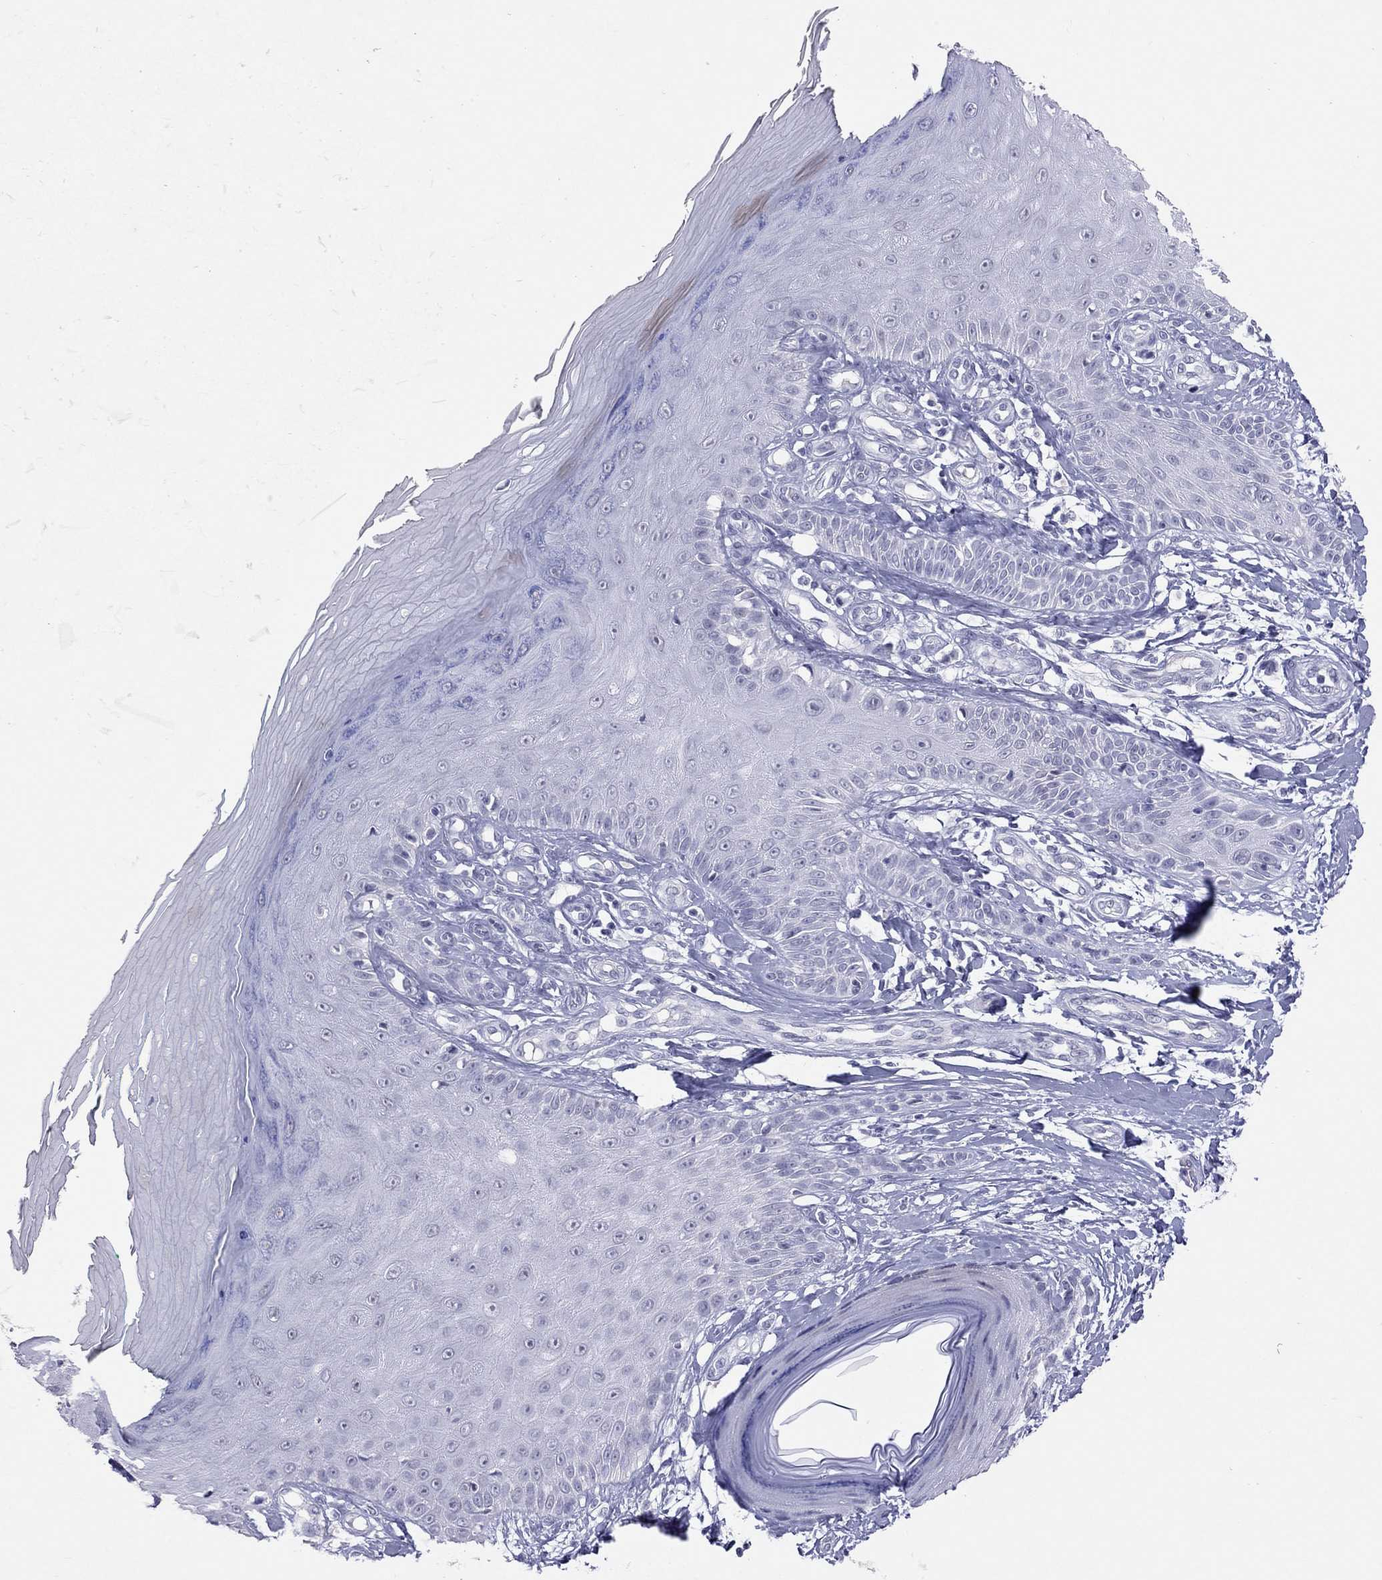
{"staining": {"intensity": "negative", "quantity": "none", "location": "none"}, "tissue": "skin", "cell_type": "Fibroblasts", "image_type": "normal", "snomed": [{"axis": "morphology", "description": "Normal tissue, NOS"}, {"axis": "morphology", "description": "Inflammation, NOS"}, {"axis": "morphology", "description": "Fibrosis, NOS"}, {"axis": "topography", "description": "Skin"}], "caption": "Immunohistochemistry (IHC) histopathology image of benign human skin stained for a protein (brown), which shows no positivity in fibroblasts. (DAB (3,3'-diaminobenzidine) immunohistochemistry (IHC), high magnification).", "gene": "JHY", "patient": {"sex": "male", "age": 71}}